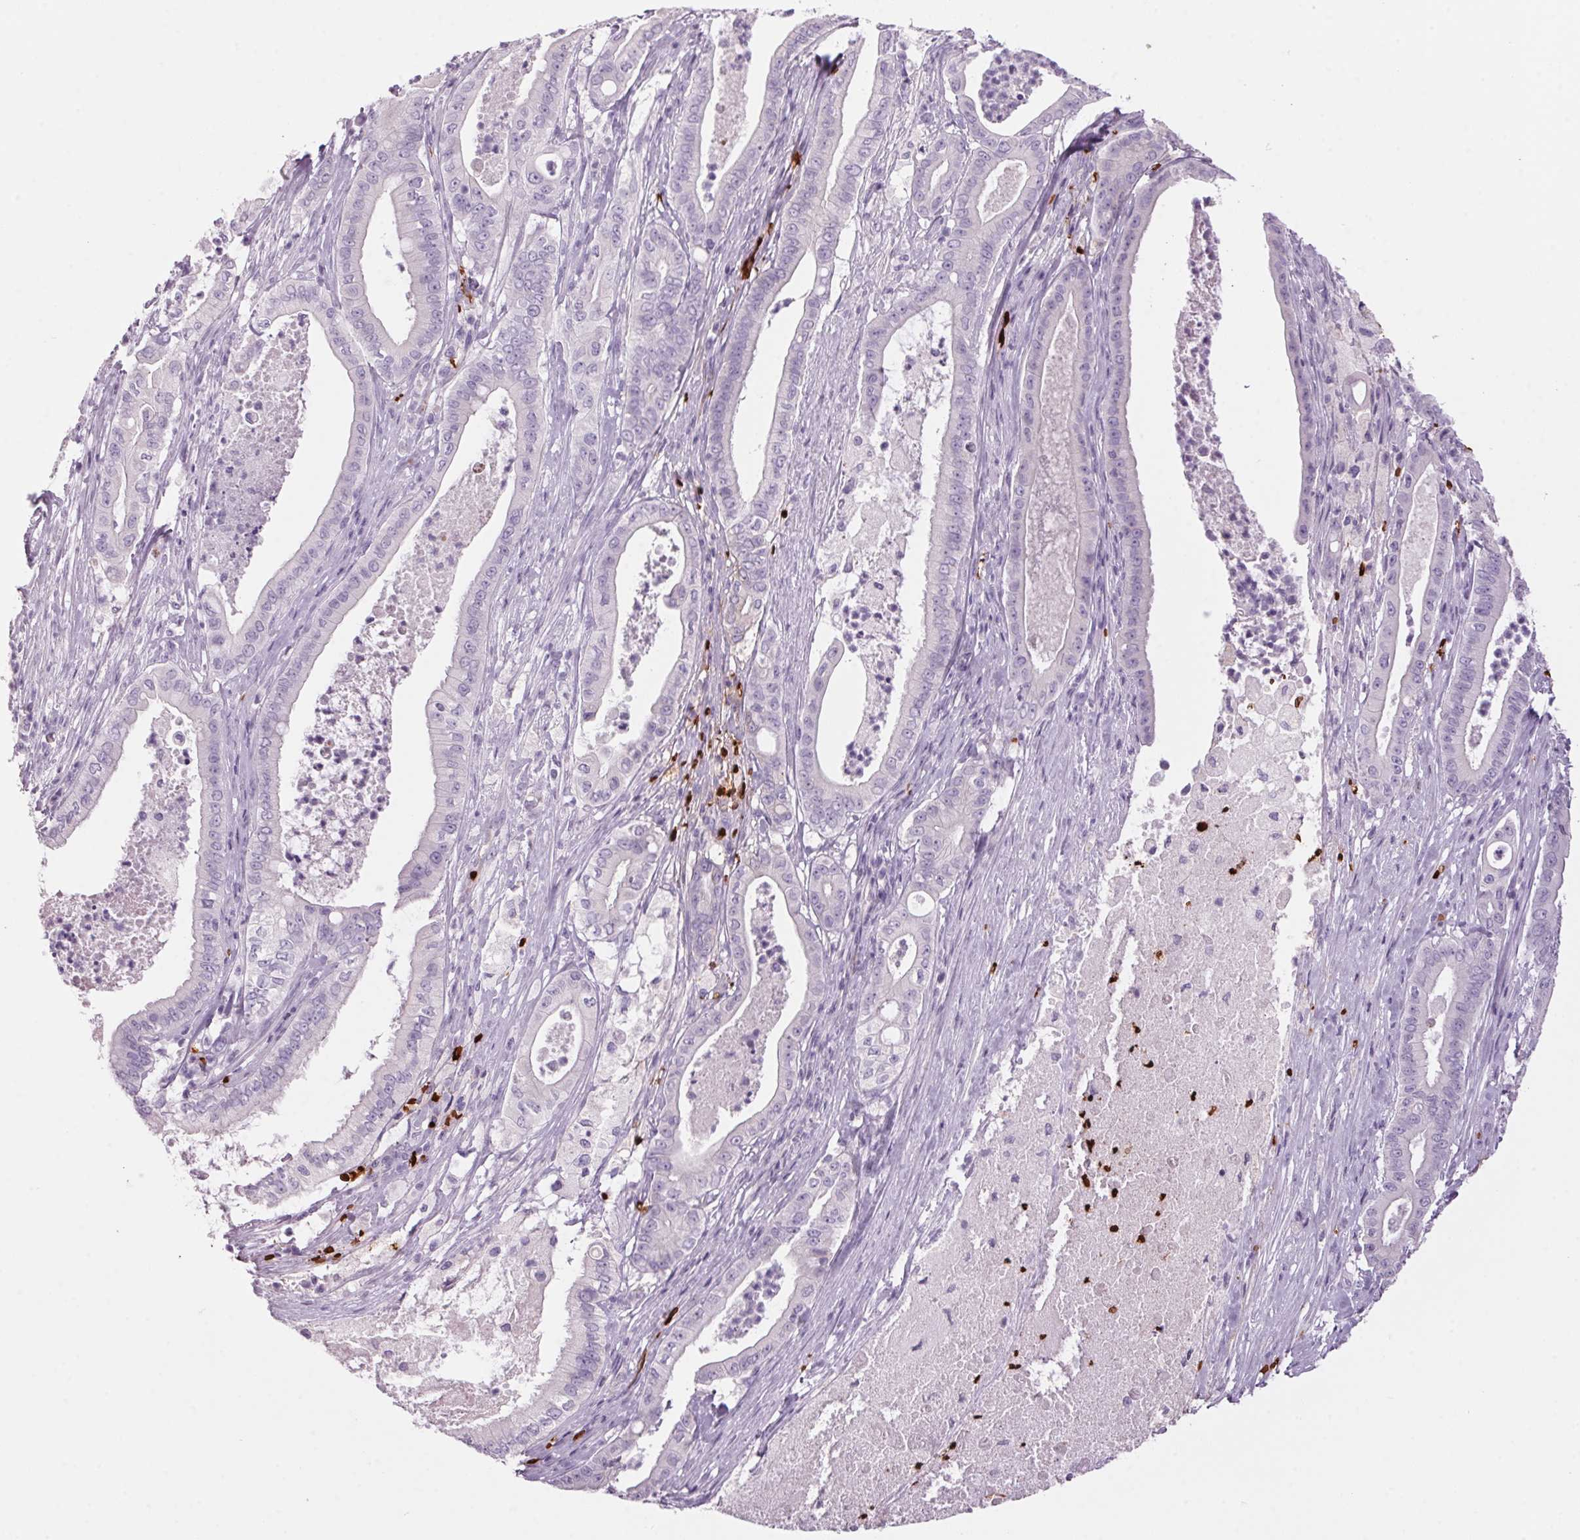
{"staining": {"intensity": "negative", "quantity": "none", "location": "none"}, "tissue": "pancreatic cancer", "cell_type": "Tumor cells", "image_type": "cancer", "snomed": [{"axis": "morphology", "description": "Adenocarcinoma, NOS"}, {"axis": "topography", "description": "Pancreas"}], "caption": "An IHC micrograph of pancreatic adenocarcinoma is shown. There is no staining in tumor cells of pancreatic adenocarcinoma.", "gene": "HBQ1", "patient": {"sex": "male", "age": 71}}